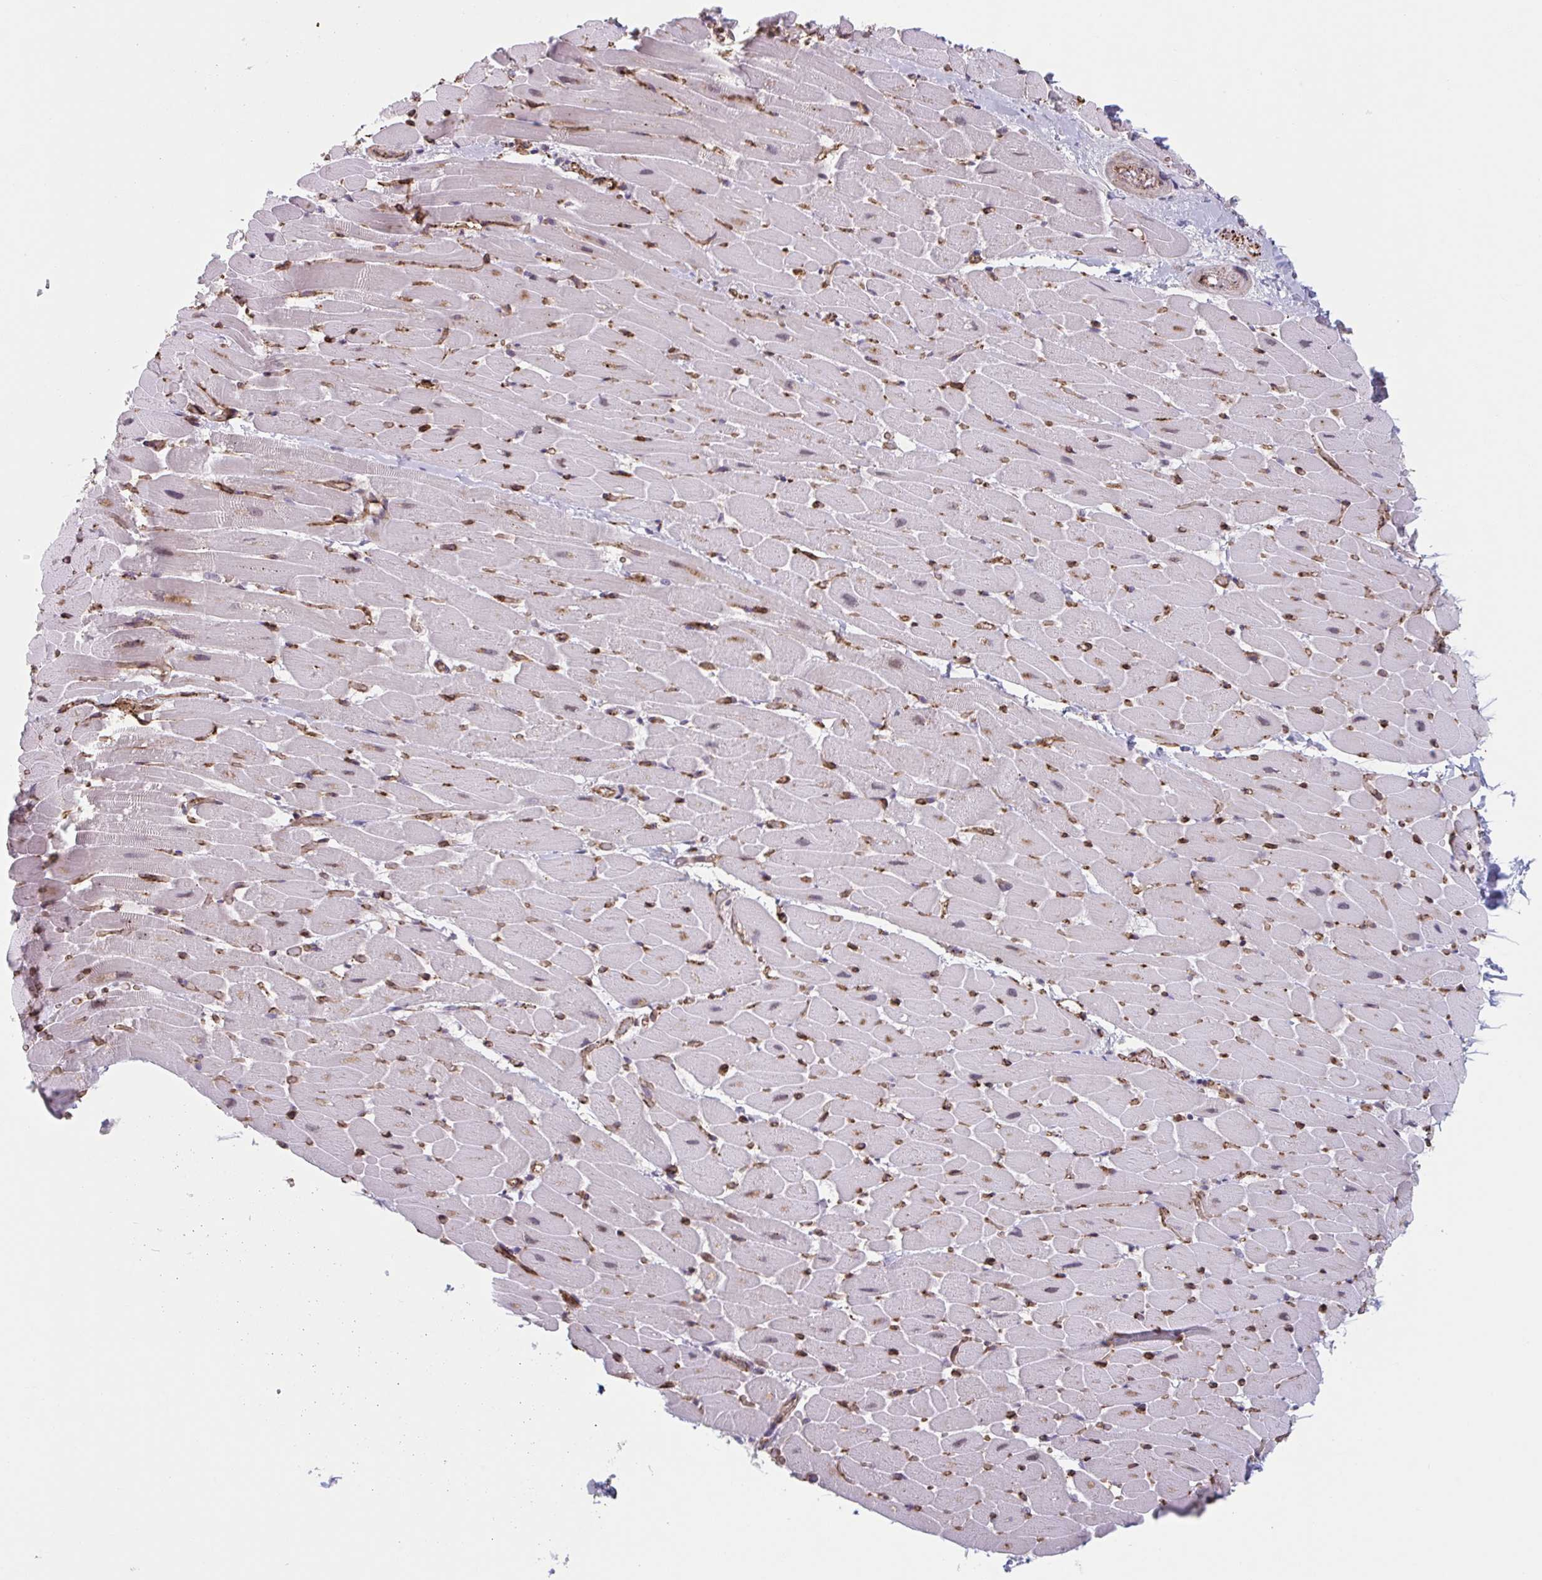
{"staining": {"intensity": "weak", "quantity": "<25%", "location": "cytoplasmic/membranous"}, "tissue": "heart muscle", "cell_type": "Cardiomyocytes", "image_type": "normal", "snomed": [{"axis": "morphology", "description": "Normal tissue, NOS"}, {"axis": "topography", "description": "Heart"}], "caption": "A micrograph of heart muscle stained for a protein demonstrates no brown staining in cardiomyocytes.", "gene": "TNFSF10", "patient": {"sex": "male", "age": 37}}